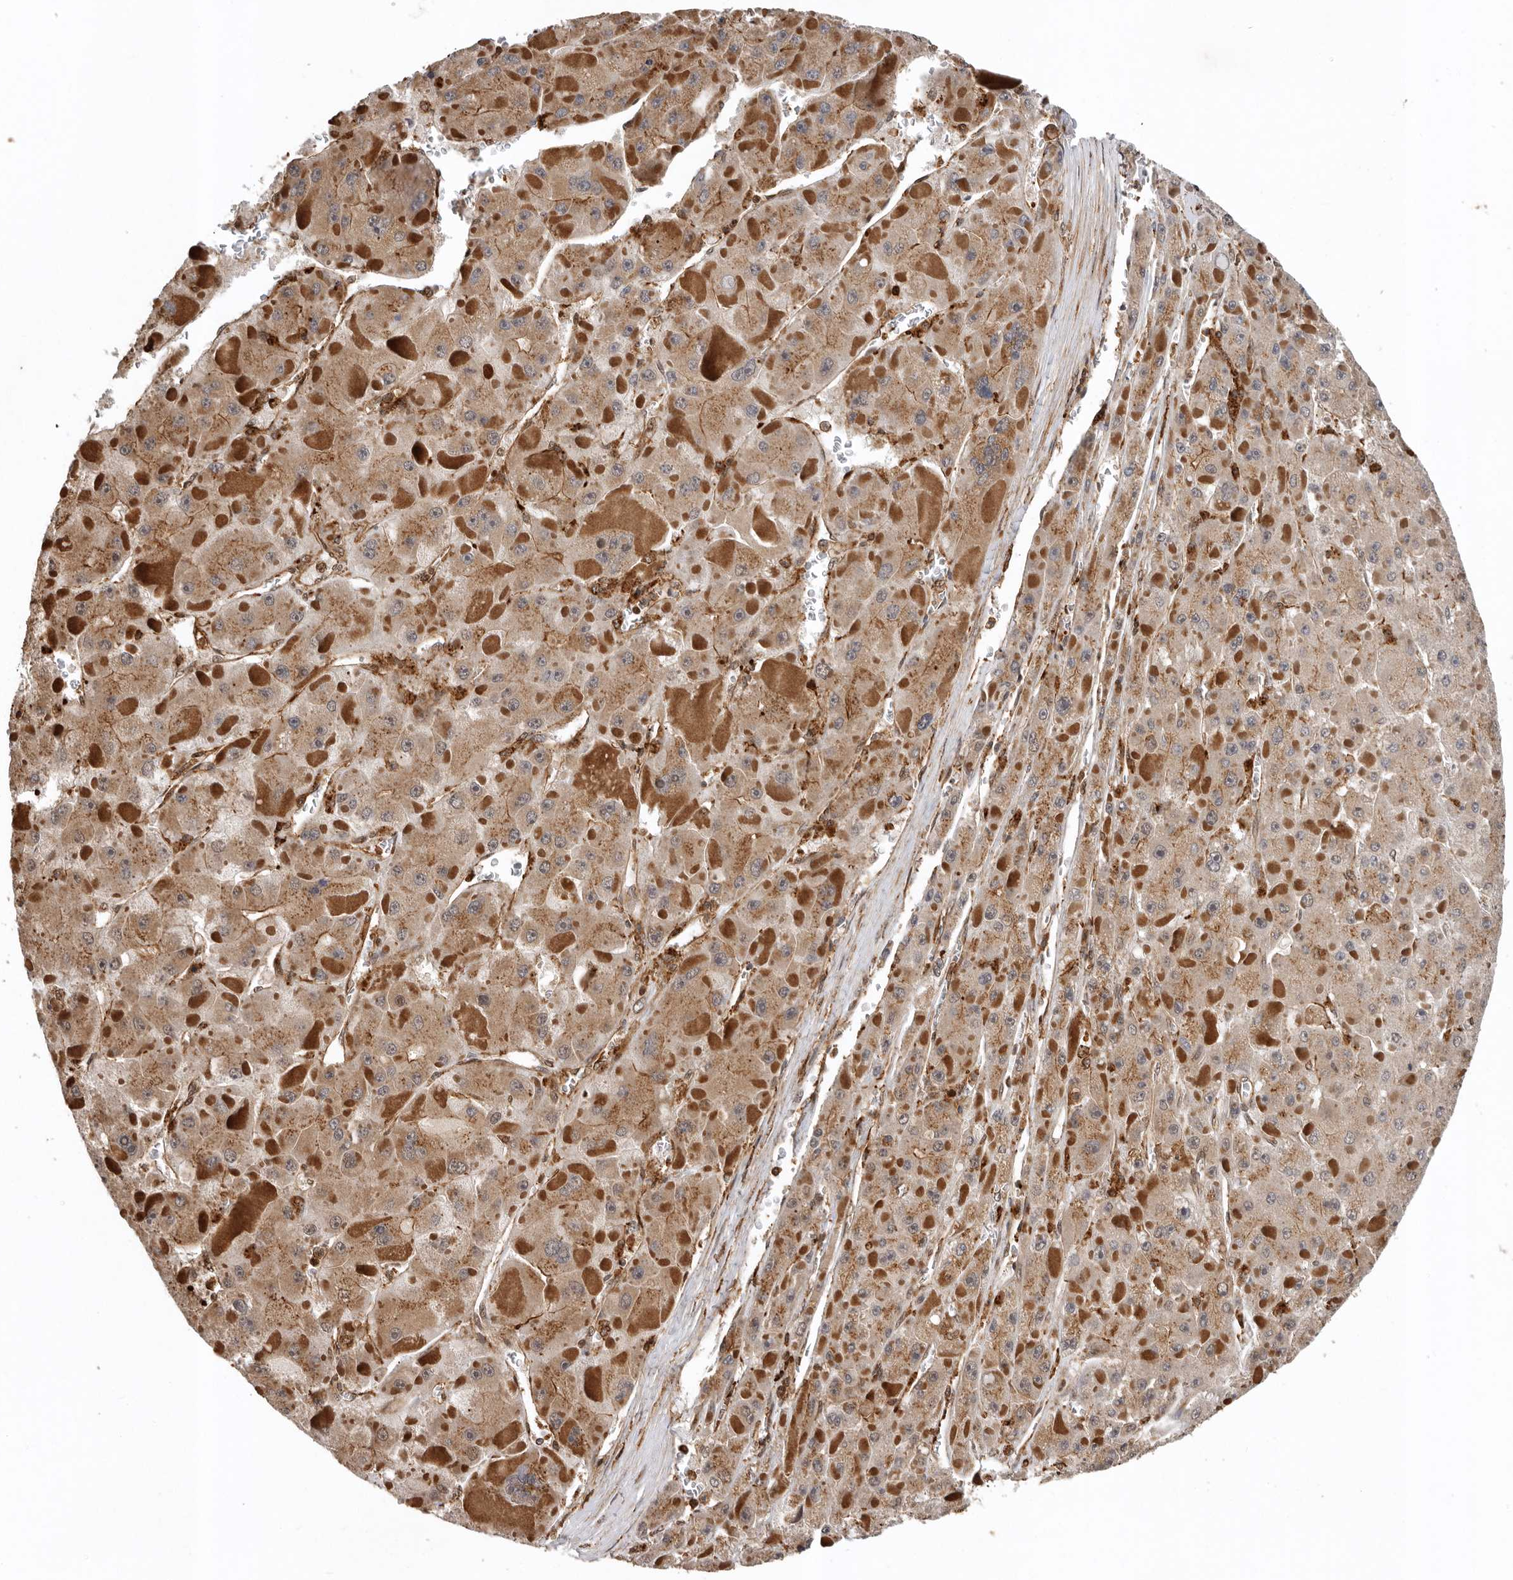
{"staining": {"intensity": "moderate", "quantity": "25%-75%", "location": "cytoplasmic/membranous"}, "tissue": "liver cancer", "cell_type": "Tumor cells", "image_type": "cancer", "snomed": [{"axis": "morphology", "description": "Carcinoma, Hepatocellular, NOS"}, {"axis": "topography", "description": "Liver"}], "caption": "This micrograph displays immunohistochemistry staining of hepatocellular carcinoma (liver), with medium moderate cytoplasmic/membranous expression in about 25%-75% of tumor cells.", "gene": "RNF157", "patient": {"sex": "female", "age": 73}}